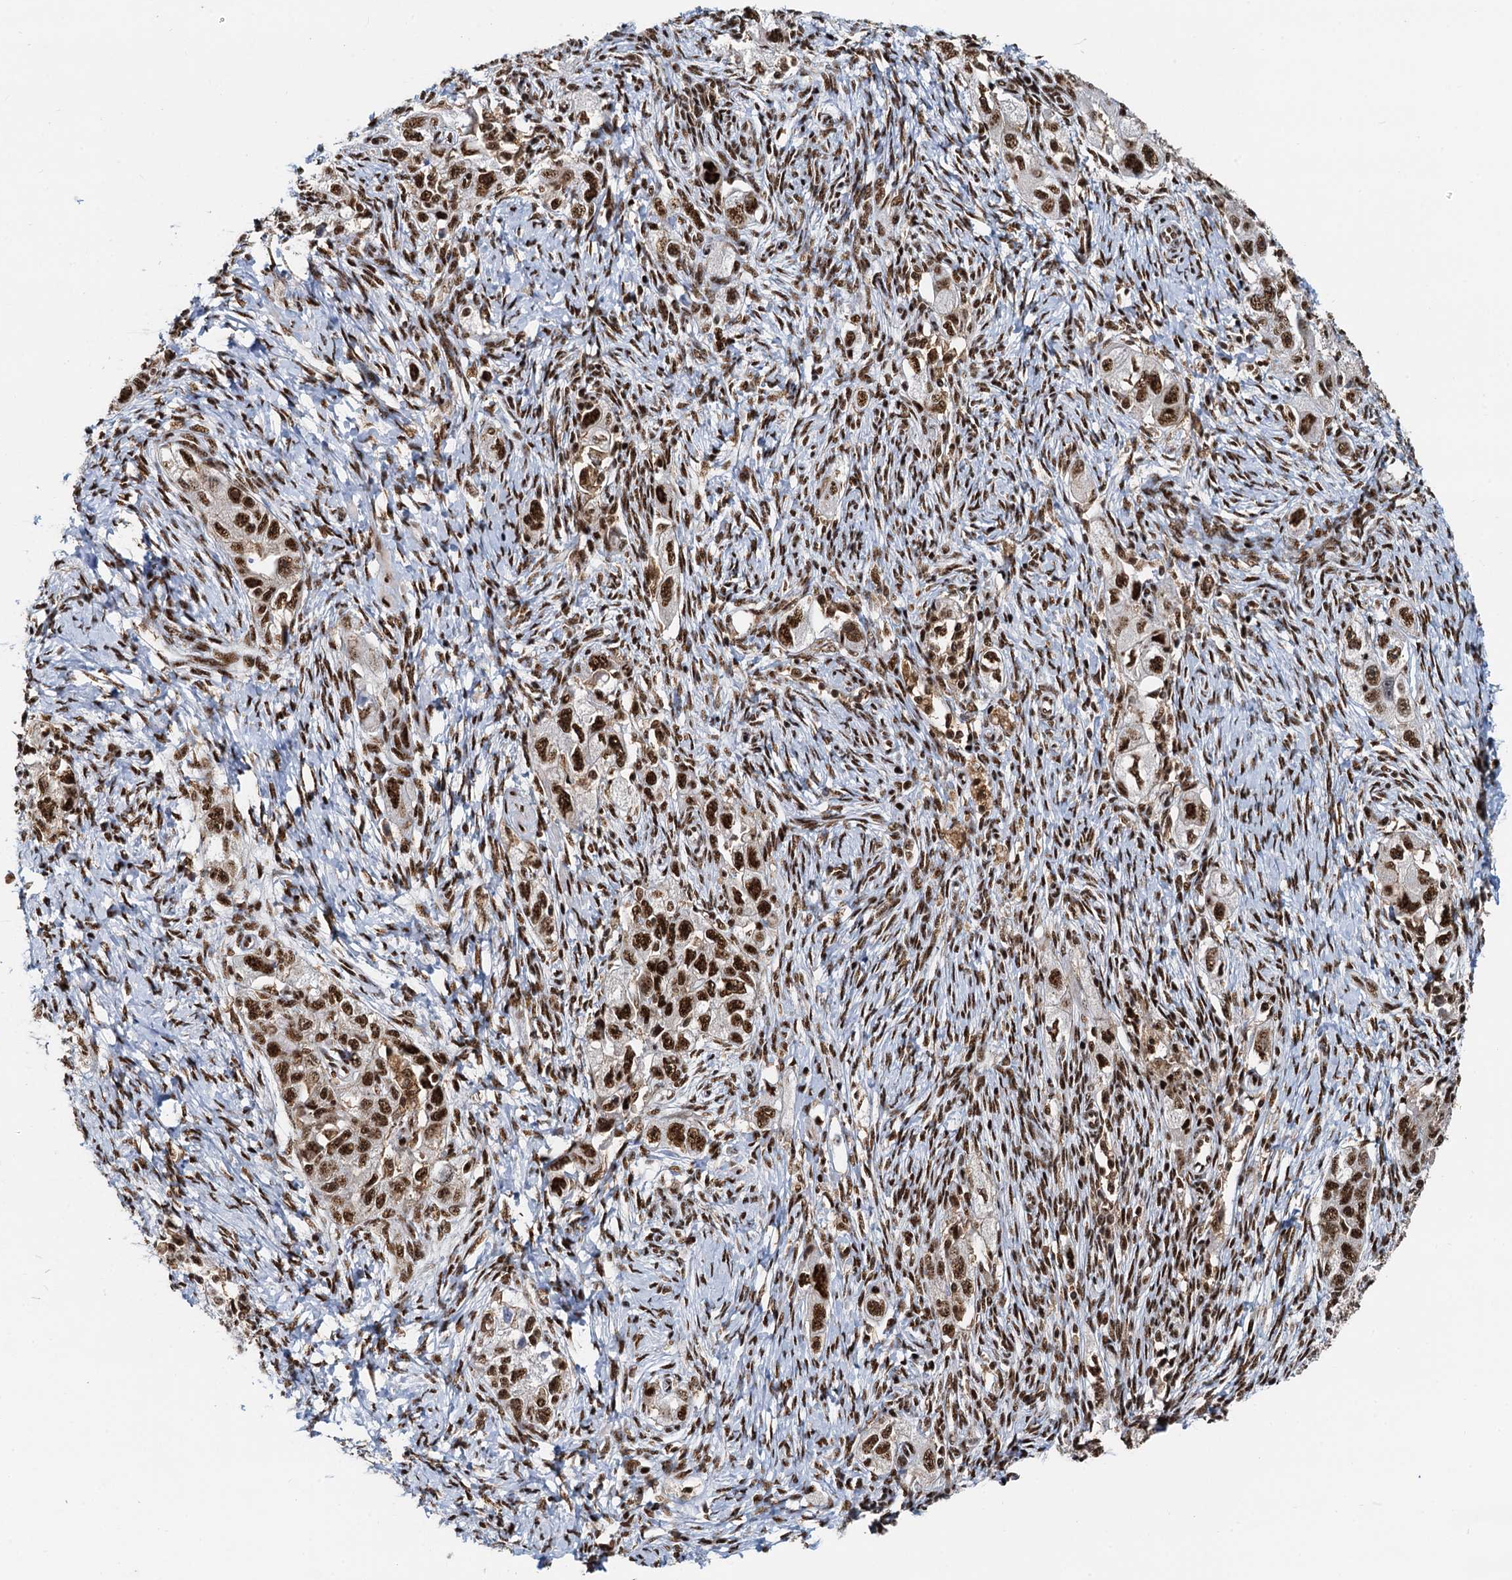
{"staining": {"intensity": "moderate", "quantity": ">75%", "location": "nuclear"}, "tissue": "ovarian cancer", "cell_type": "Tumor cells", "image_type": "cancer", "snomed": [{"axis": "morphology", "description": "Carcinoma, NOS"}, {"axis": "morphology", "description": "Cystadenocarcinoma, serous, NOS"}, {"axis": "topography", "description": "Ovary"}], "caption": "This is an image of IHC staining of carcinoma (ovarian), which shows moderate positivity in the nuclear of tumor cells.", "gene": "RBM26", "patient": {"sex": "female", "age": 69}}